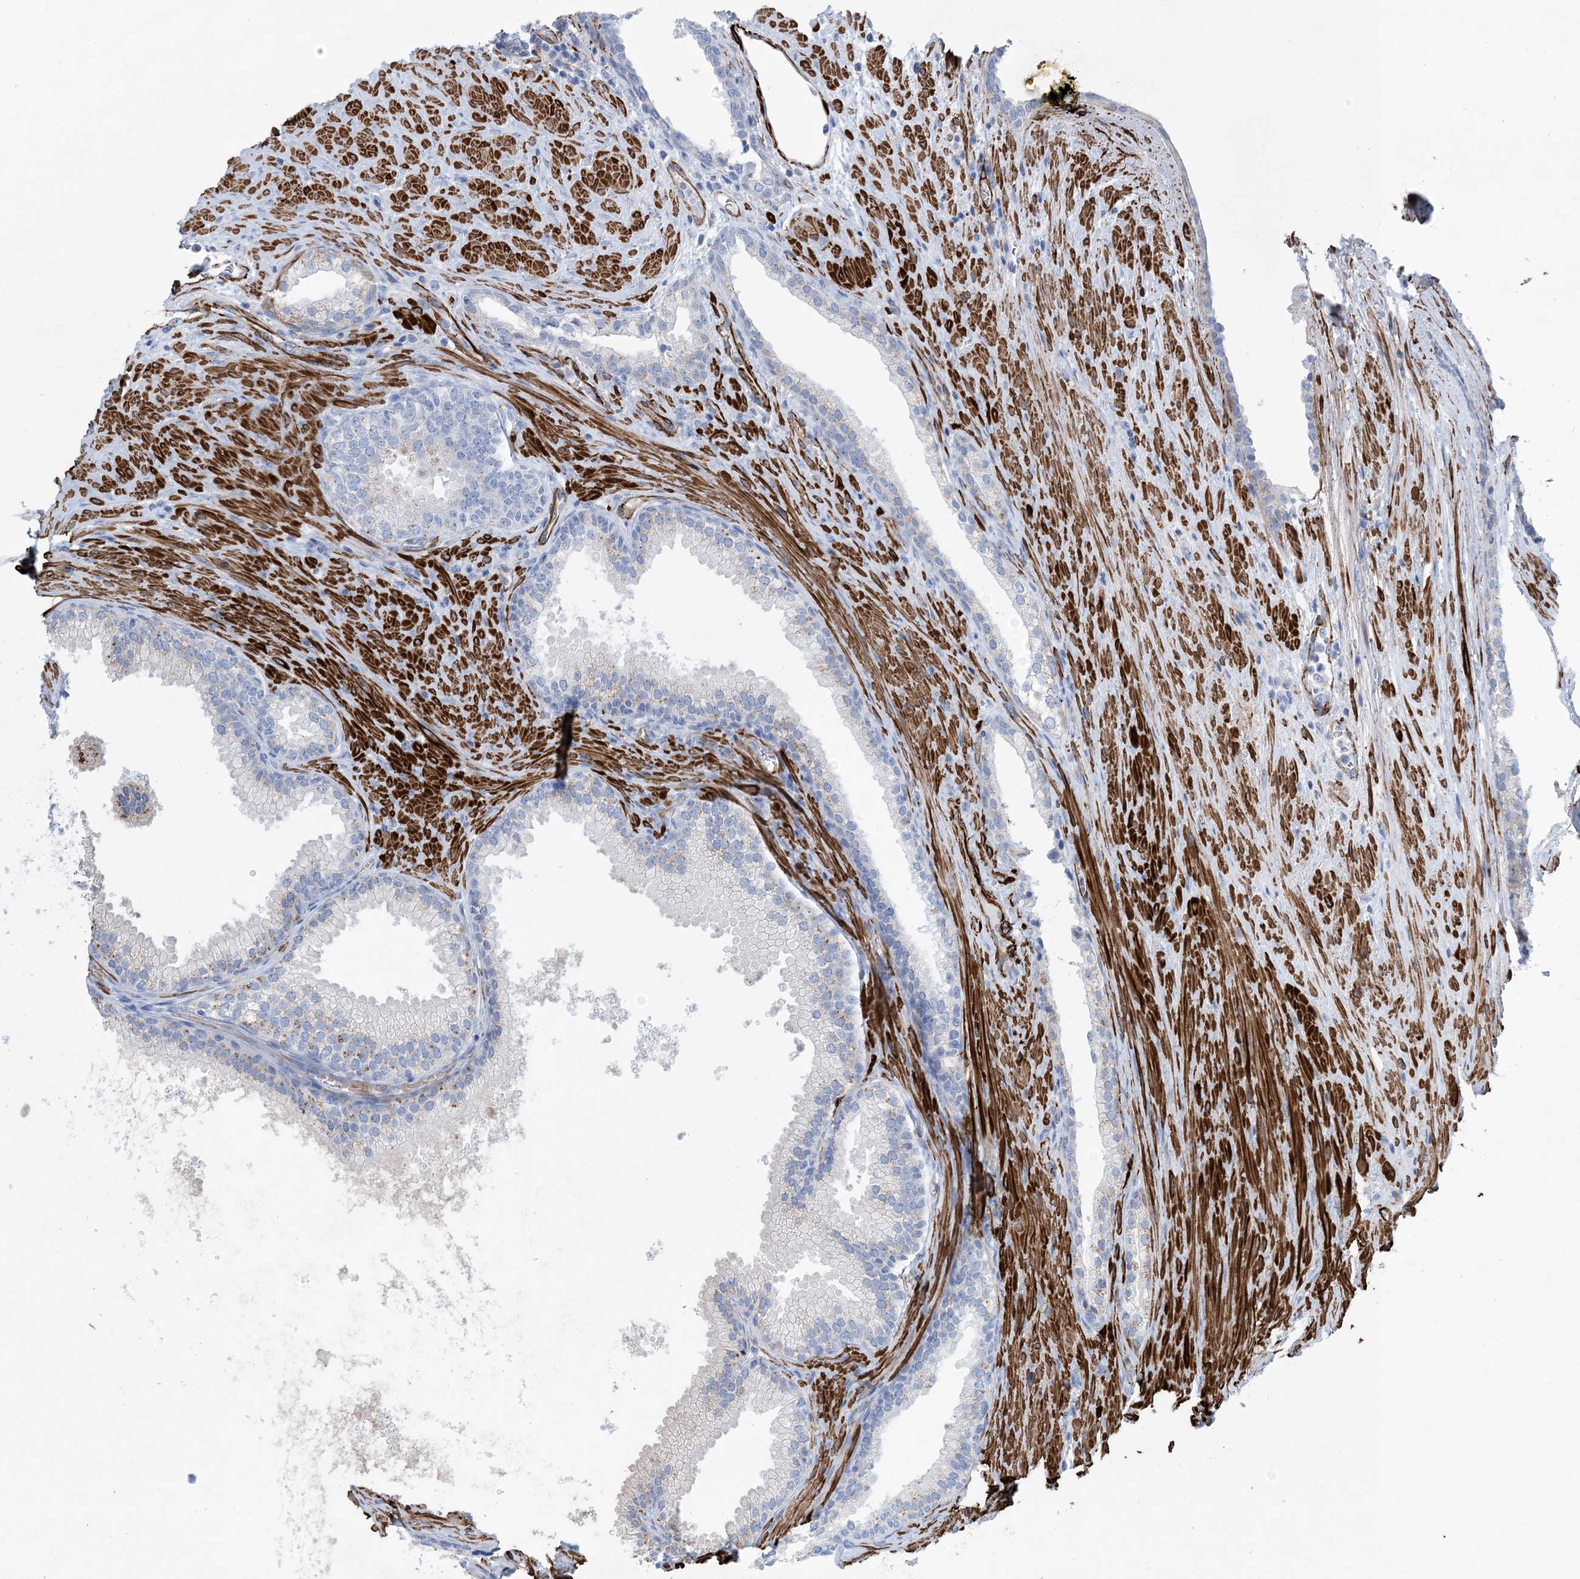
{"staining": {"intensity": "negative", "quantity": "none", "location": "none"}, "tissue": "prostate", "cell_type": "Glandular cells", "image_type": "normal", "snomed": [{"axis": "morphology", "description": "Normal tissue, NOS"}, {"axis": "topography", "description": "Prostate"}], "caption": "DAB (3,3'-diaminobenzidine) immunohistochemical staining of unremarkable human prostate reveals no significant expression in glandular cells.", "gene": "SHANK1", "patient": {"sex": "male", "age": 76}}